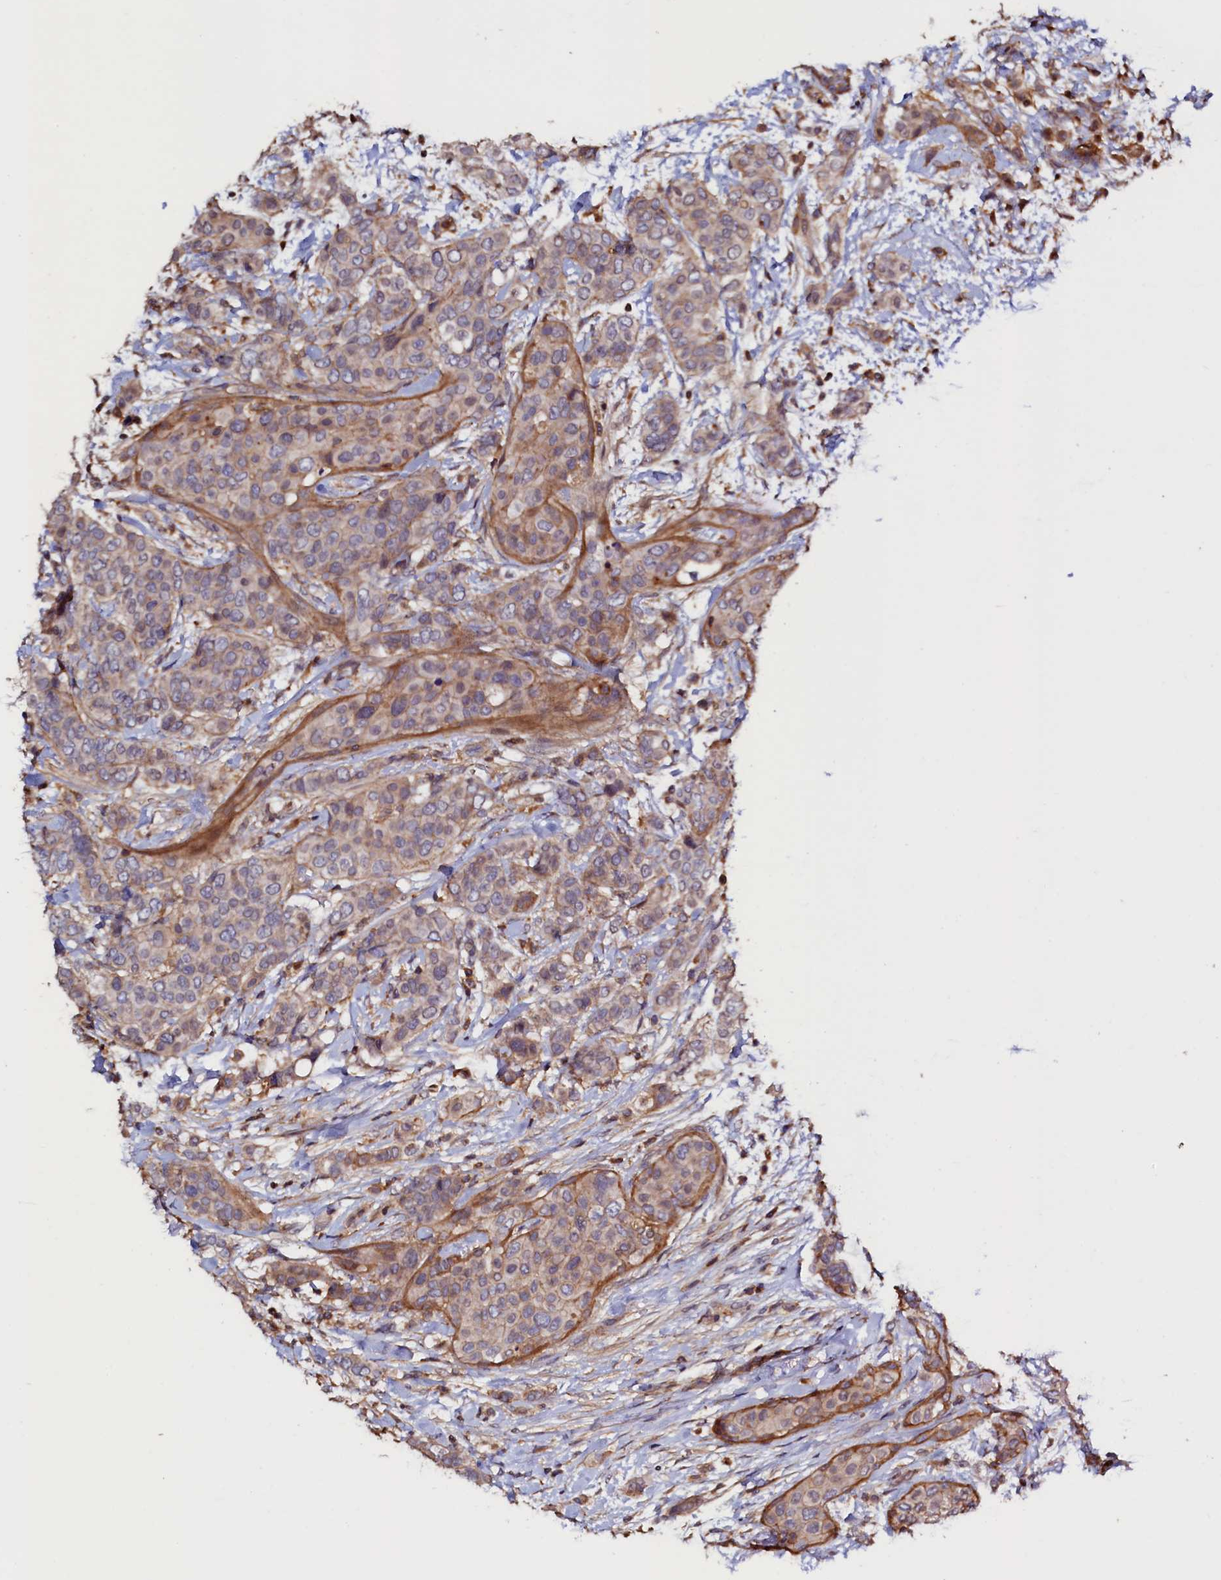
{"staining": {"intensity": "weak", "quantity": "25%-75%", "location": "cytoplasmic/membranous"}, "tissue": "breast cancer", "cell_type": "Tumor cells", "image_type": "cancer", "snomed": [{"axis": "morphology", "description": "Lobular carcinoma"}, {"axis": "topography", "description": "Breast"}], "caption": "Breast lobular carcinoma was stained to show a protein in brown. There is low levels of weak cytoplasmic/membranous positivity in approximately 25%-75% of tumor cells. Using DAB (brown) and hematoxylin (blue) stains, captured at high magnification using brightfield microscopy.", "gene": "DUOXA1", "patient": {"sex": "female", "age": 51}}